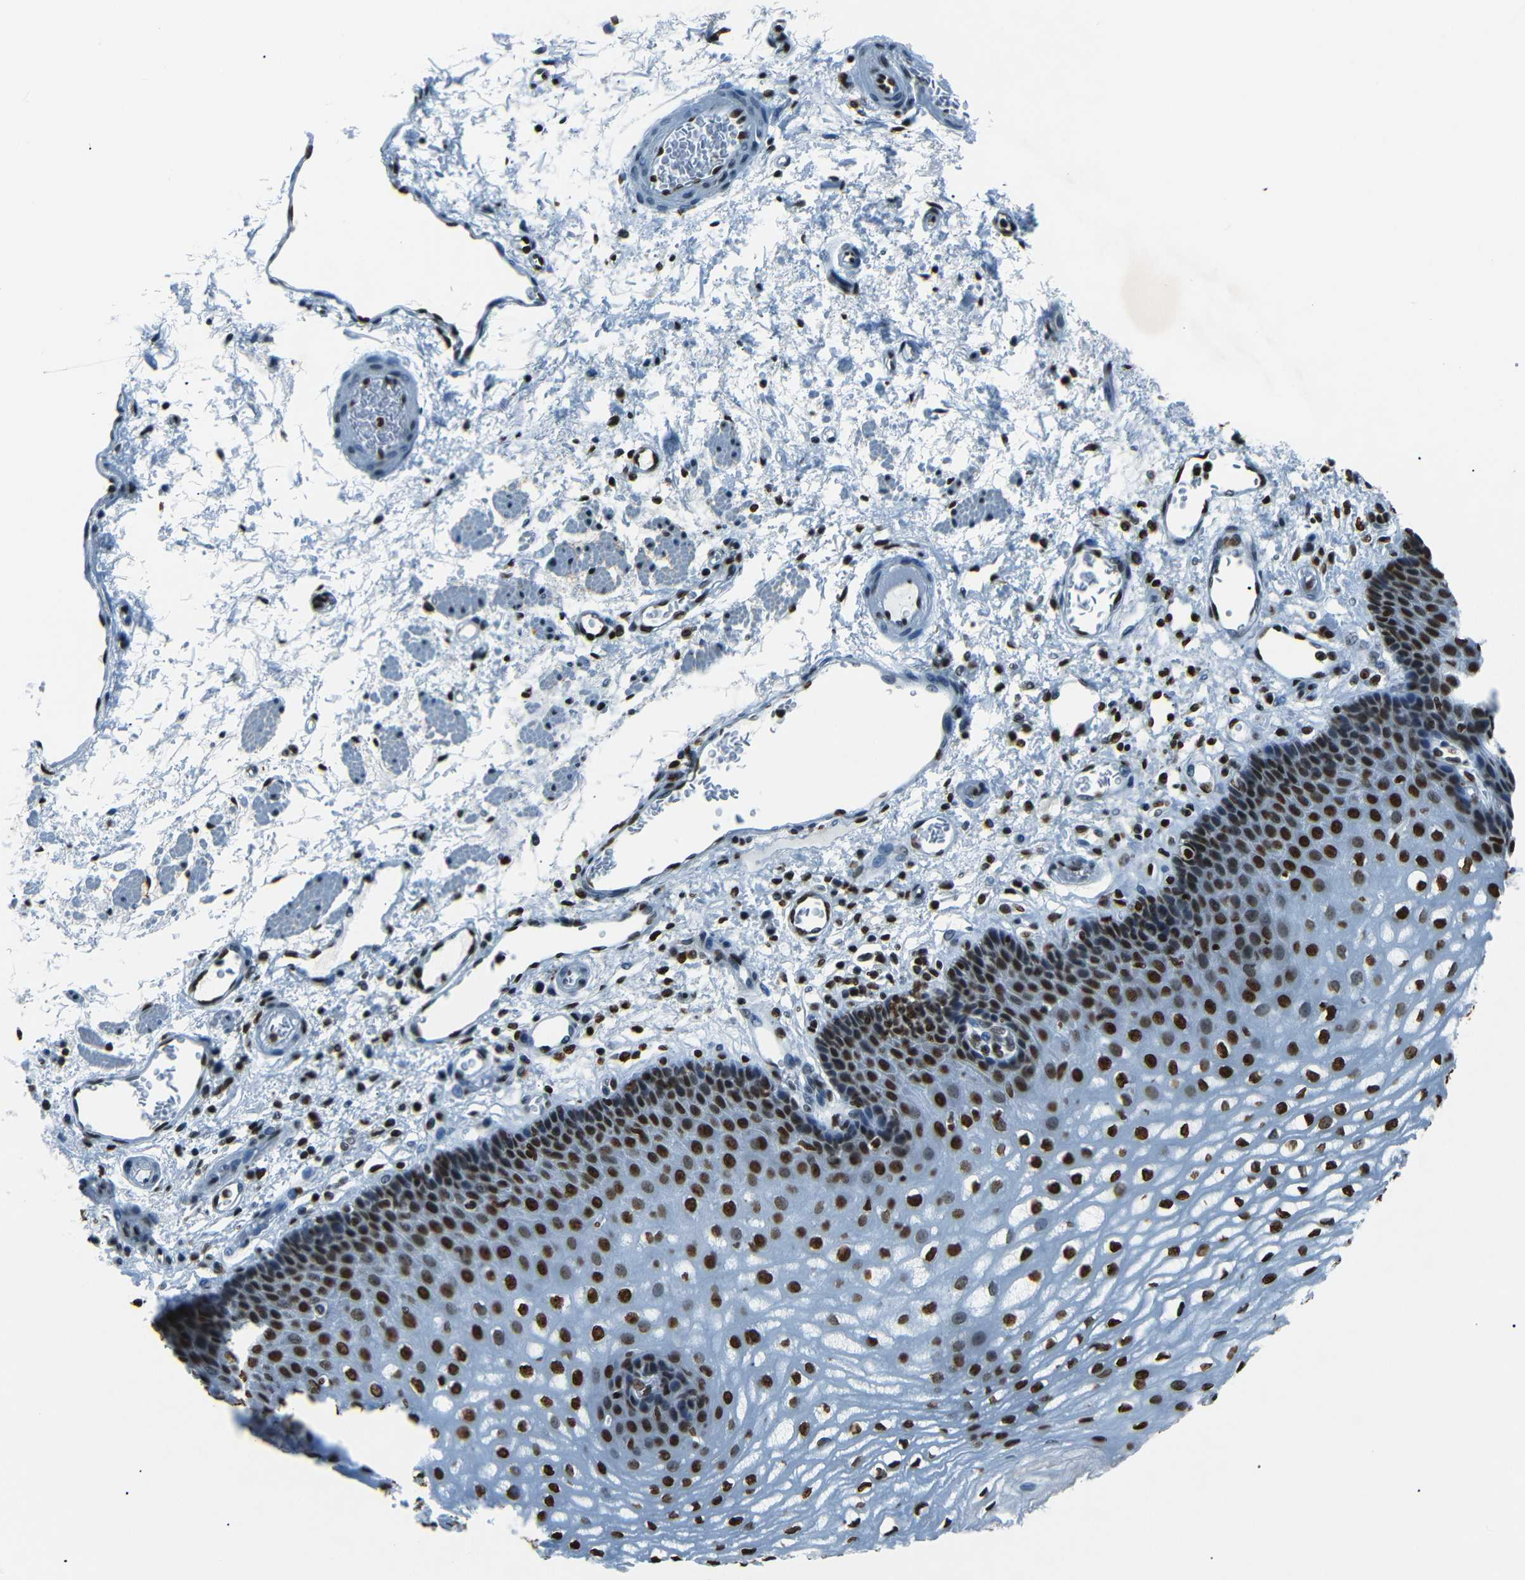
{"staining": {"intensity": "strong", "quantity": ">75%", "location": "nuclear"}, "tissue": "esophagus", "cell_type": "Squamous epithelial cells", "image_type": "normal", "snomed": [{"axis": "morphology", "description": "Normal tissue, NOS"}, {"axis": "topography", "description": "Esophagus"}], "caption": "Immunohistochemical staining of unremarkable human esophagus demonstrates high levels of strong nuclear expression in approximately >75% of squamous epithelial cells.", "gene": "HMGN1", "patient": {"sex": "male", "age": 54}}